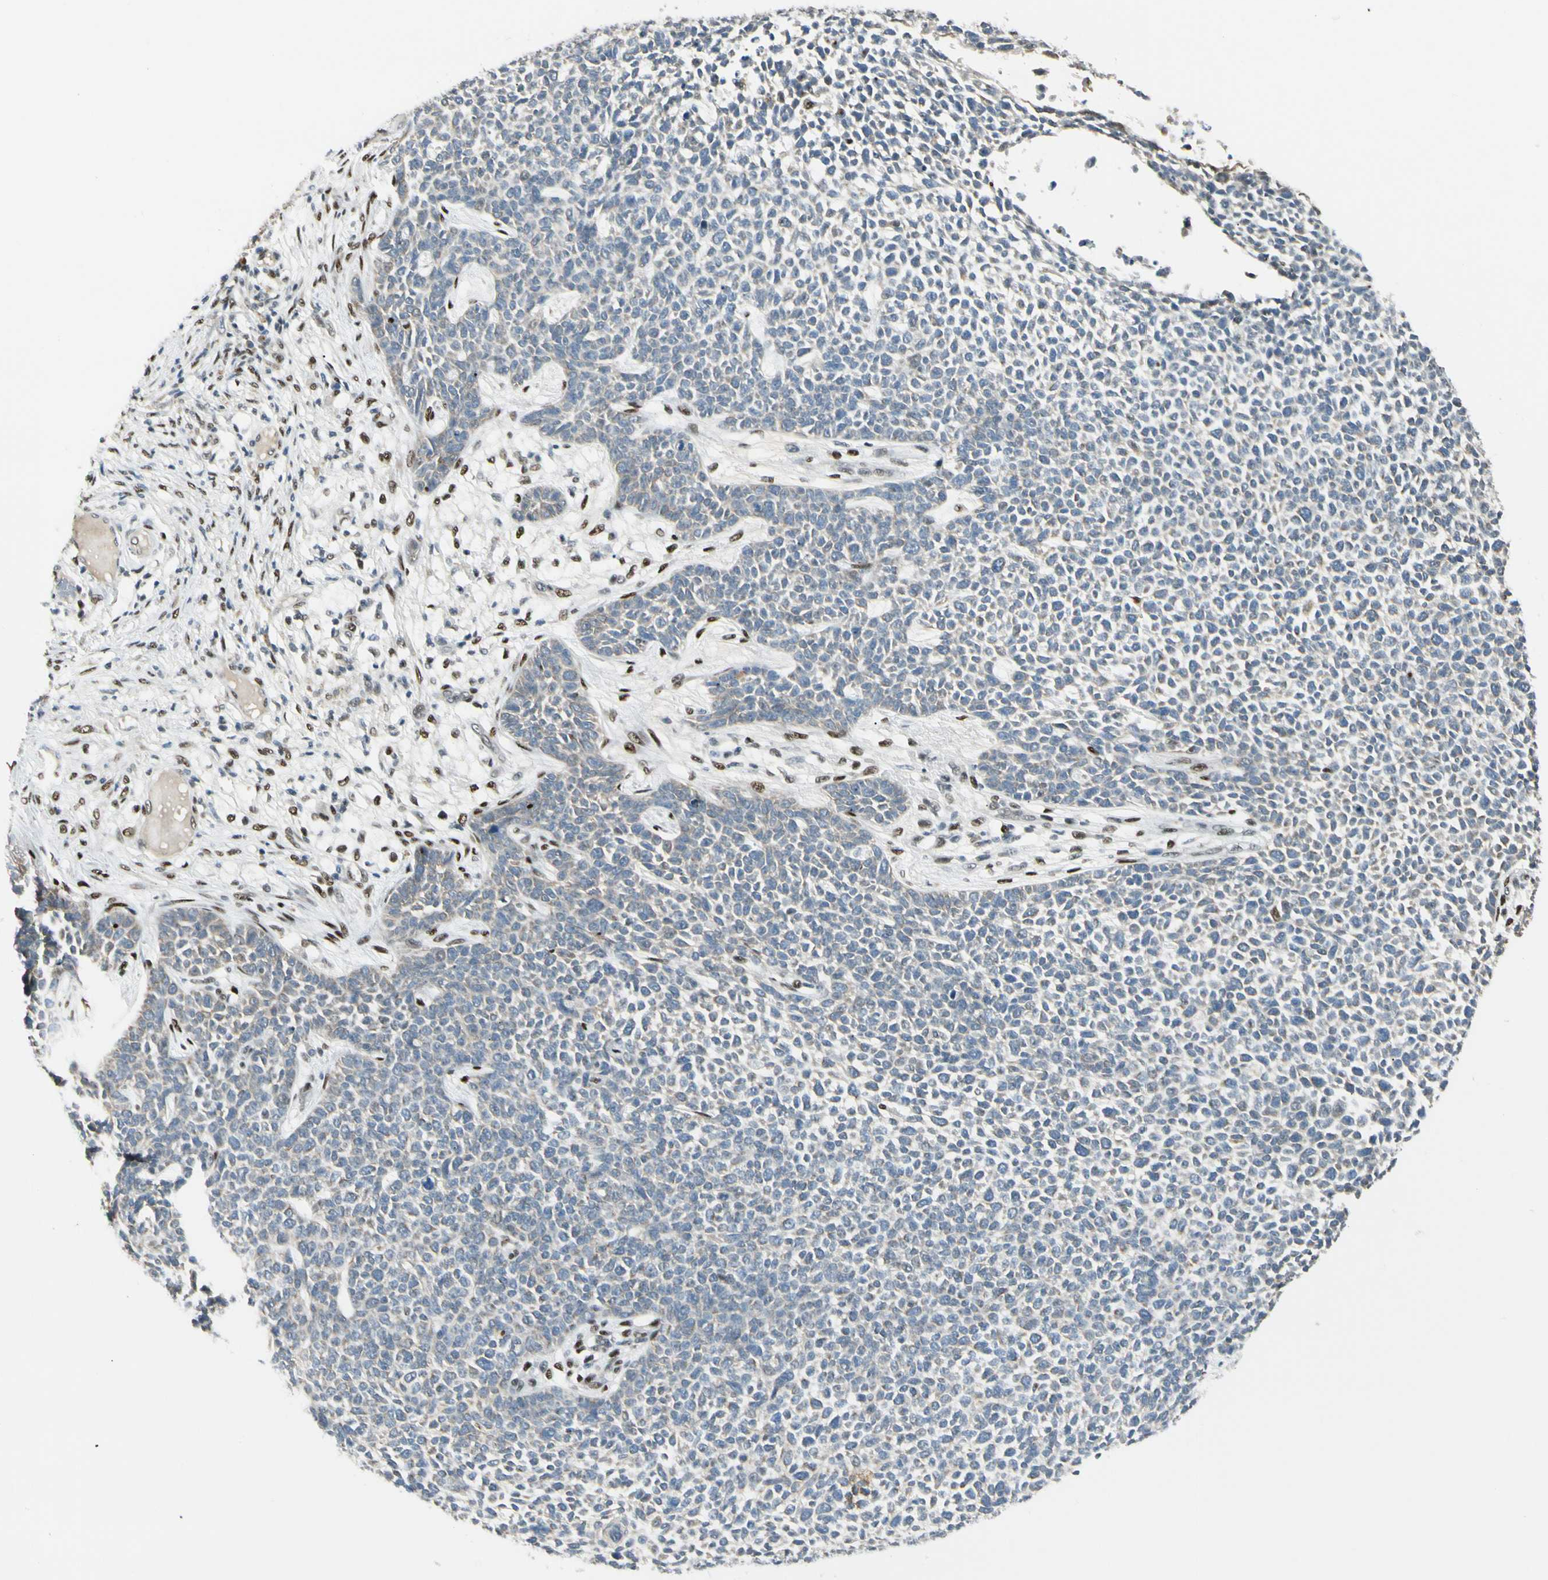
{"staining": {"intensity": "weak", "quantity": ">75%", "location": "cytoplasmic/membranous"}, "tissue": "skin cancer", "cell_type": "Tumor cells", "image_type": "cancer", "snomed": [{"axis": "morphology", "description": "Basal cell carcinoma"}, {"axis": "topography", "description": "Skin"}], "caption": "Immunohistochemical staining of basal cell carcinoma (skin) shows weak cytoplasmic/membranous protein positivity in approximately >75% of tumor cells. (brown staining indicates protein expression, while blue staining denotes nuclei).", "gene": "ATXN1", "patient": {"sex": "female", "age": 84}}